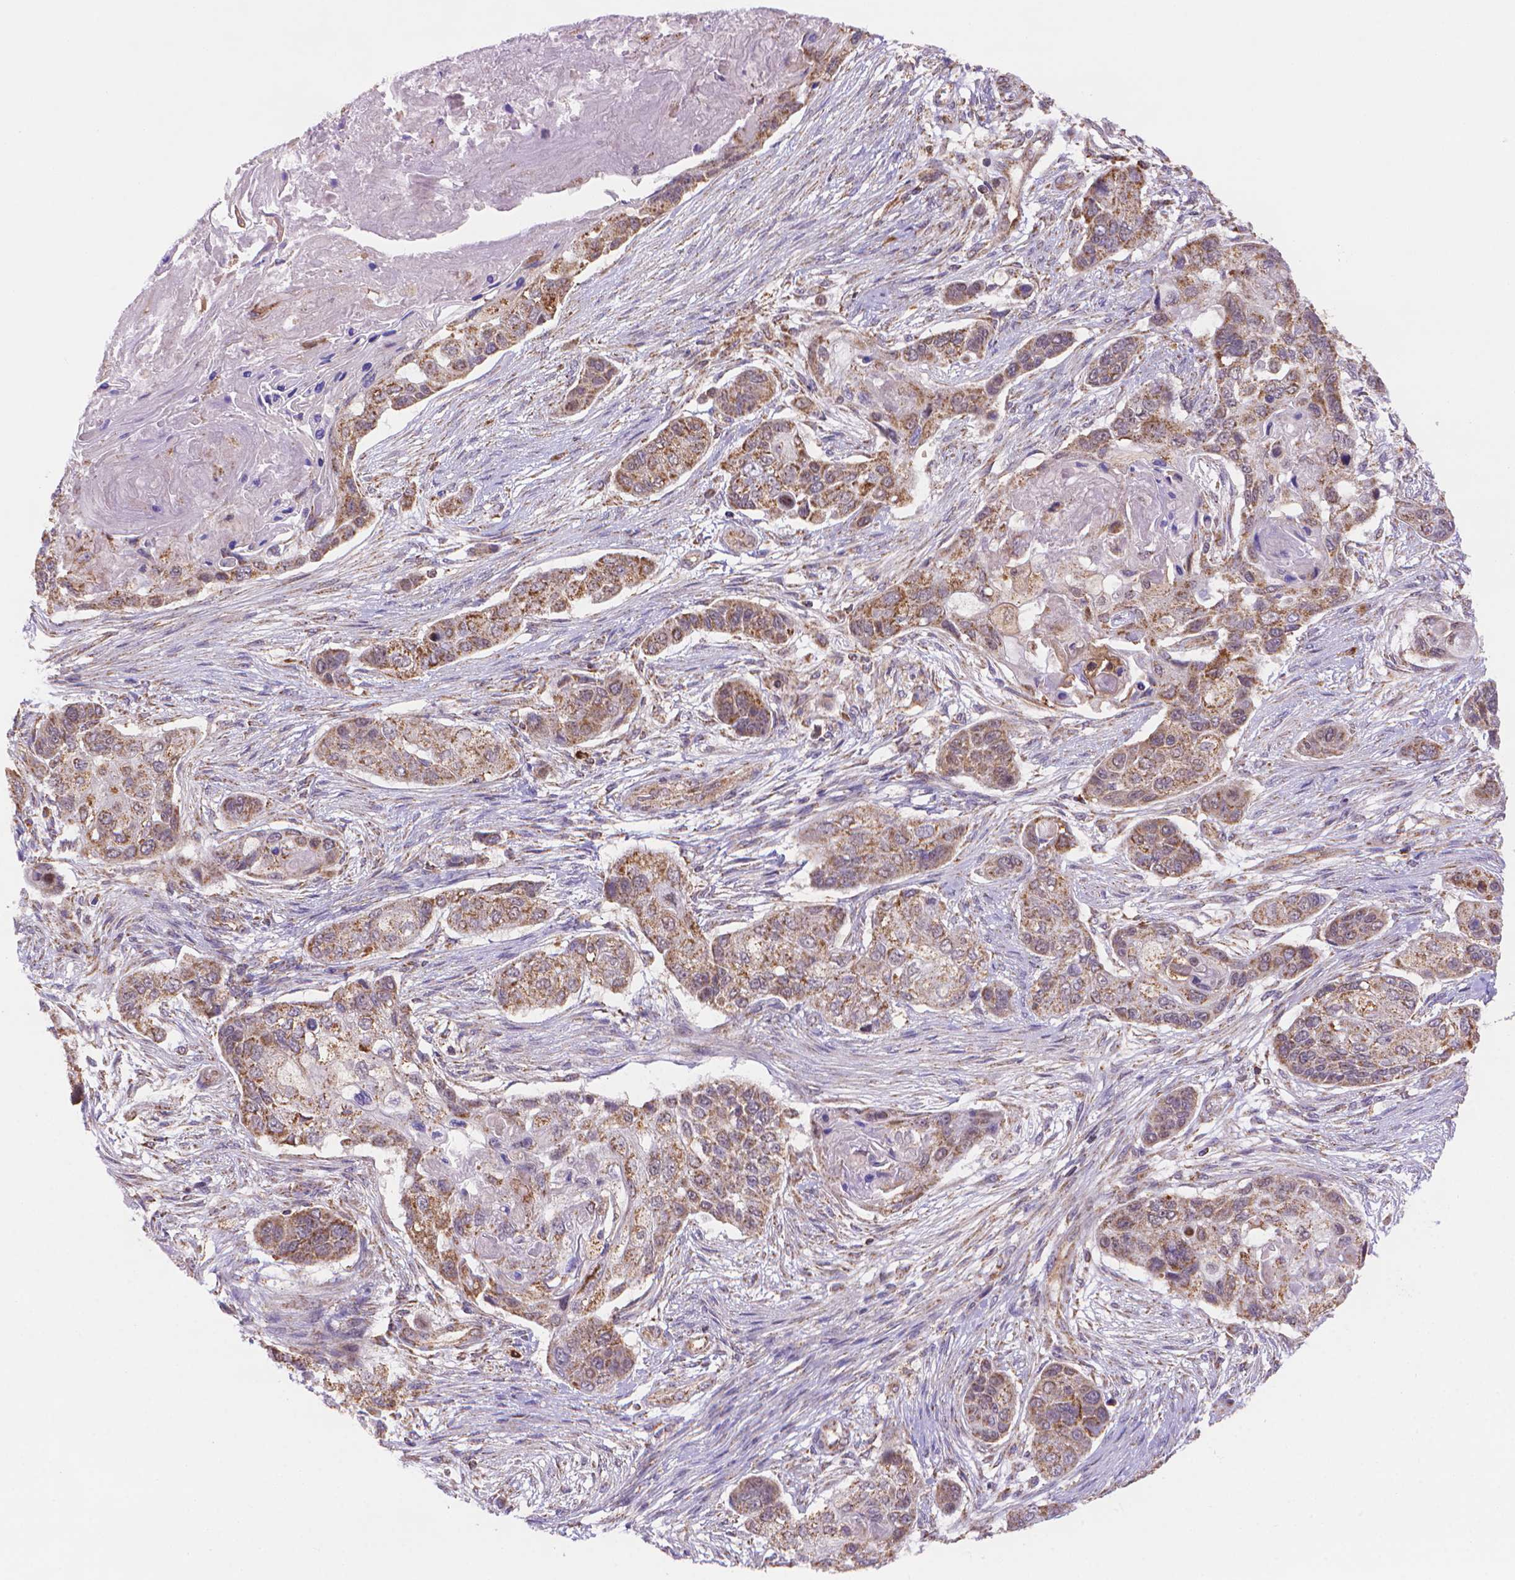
{"staining": {"intensity": "moderate", "quantity": ">75%", "location": "cytoplasmic/membranous"}, "tissue": "lung cancer", "cell_type": "Tumor cells", "image_type": "cancer", "snomed": [{"axis": "morphology", "description": "Squamous cell carcinoma, NOS"}, {"axis": "topography", "description": "Lung"}], "caption": "IHC staining of squamous cell carcinoma (lung), which demonstrates medium levels of moderate cytoplasmic/membranous staining in approximately >75% of tumor cells indicating moderate cytoplasmic/membranous protein positivity. The staining was performed using DAB (brown) for protein detection and nuclei were counterstained in hematoxylin (blue).", "gene": "CYYR1", "patient": {"sex": "male", "age": 69}}